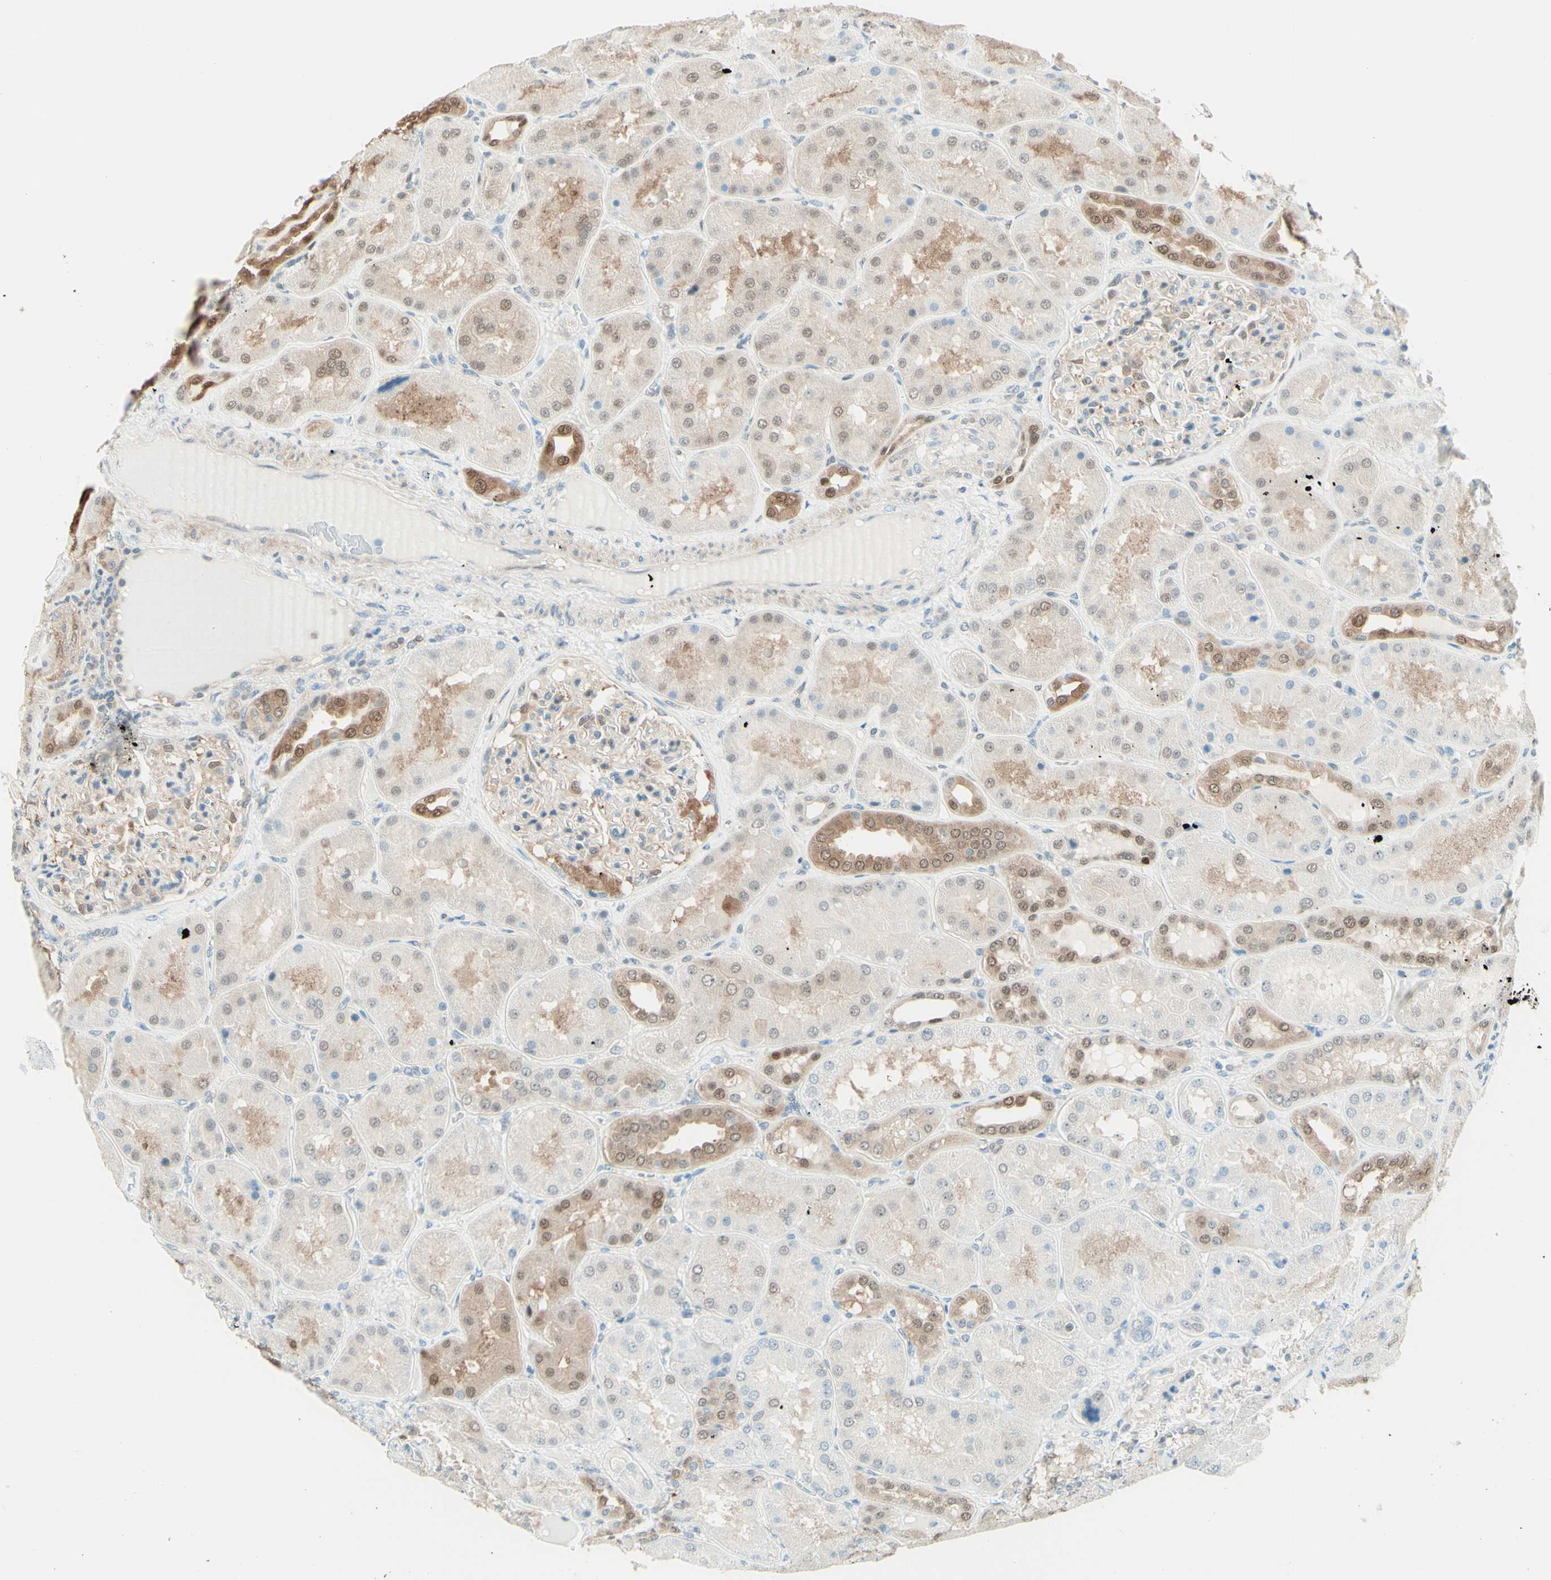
{"staining": {"intensity": "weak", "quantity": "25%-75%", "location": "cytoplasmic/membranous"}, "tissue": "kidney", "cell_type": "Cells in glomeruli", "image_type": "normal", "snomed": [{"axis": "morphology", "description": "Normal tissue, NOS"}, {"axis": "topography", "description": "Kidney"}], "caption": "The photomicrograph displays a brown stain indicating the presence of a protein in the cytoplasmic/membranous of cells in glomeruli in kidney.", "gene": "UPK3B", "patient": {"sex": "female", "age": 56}}